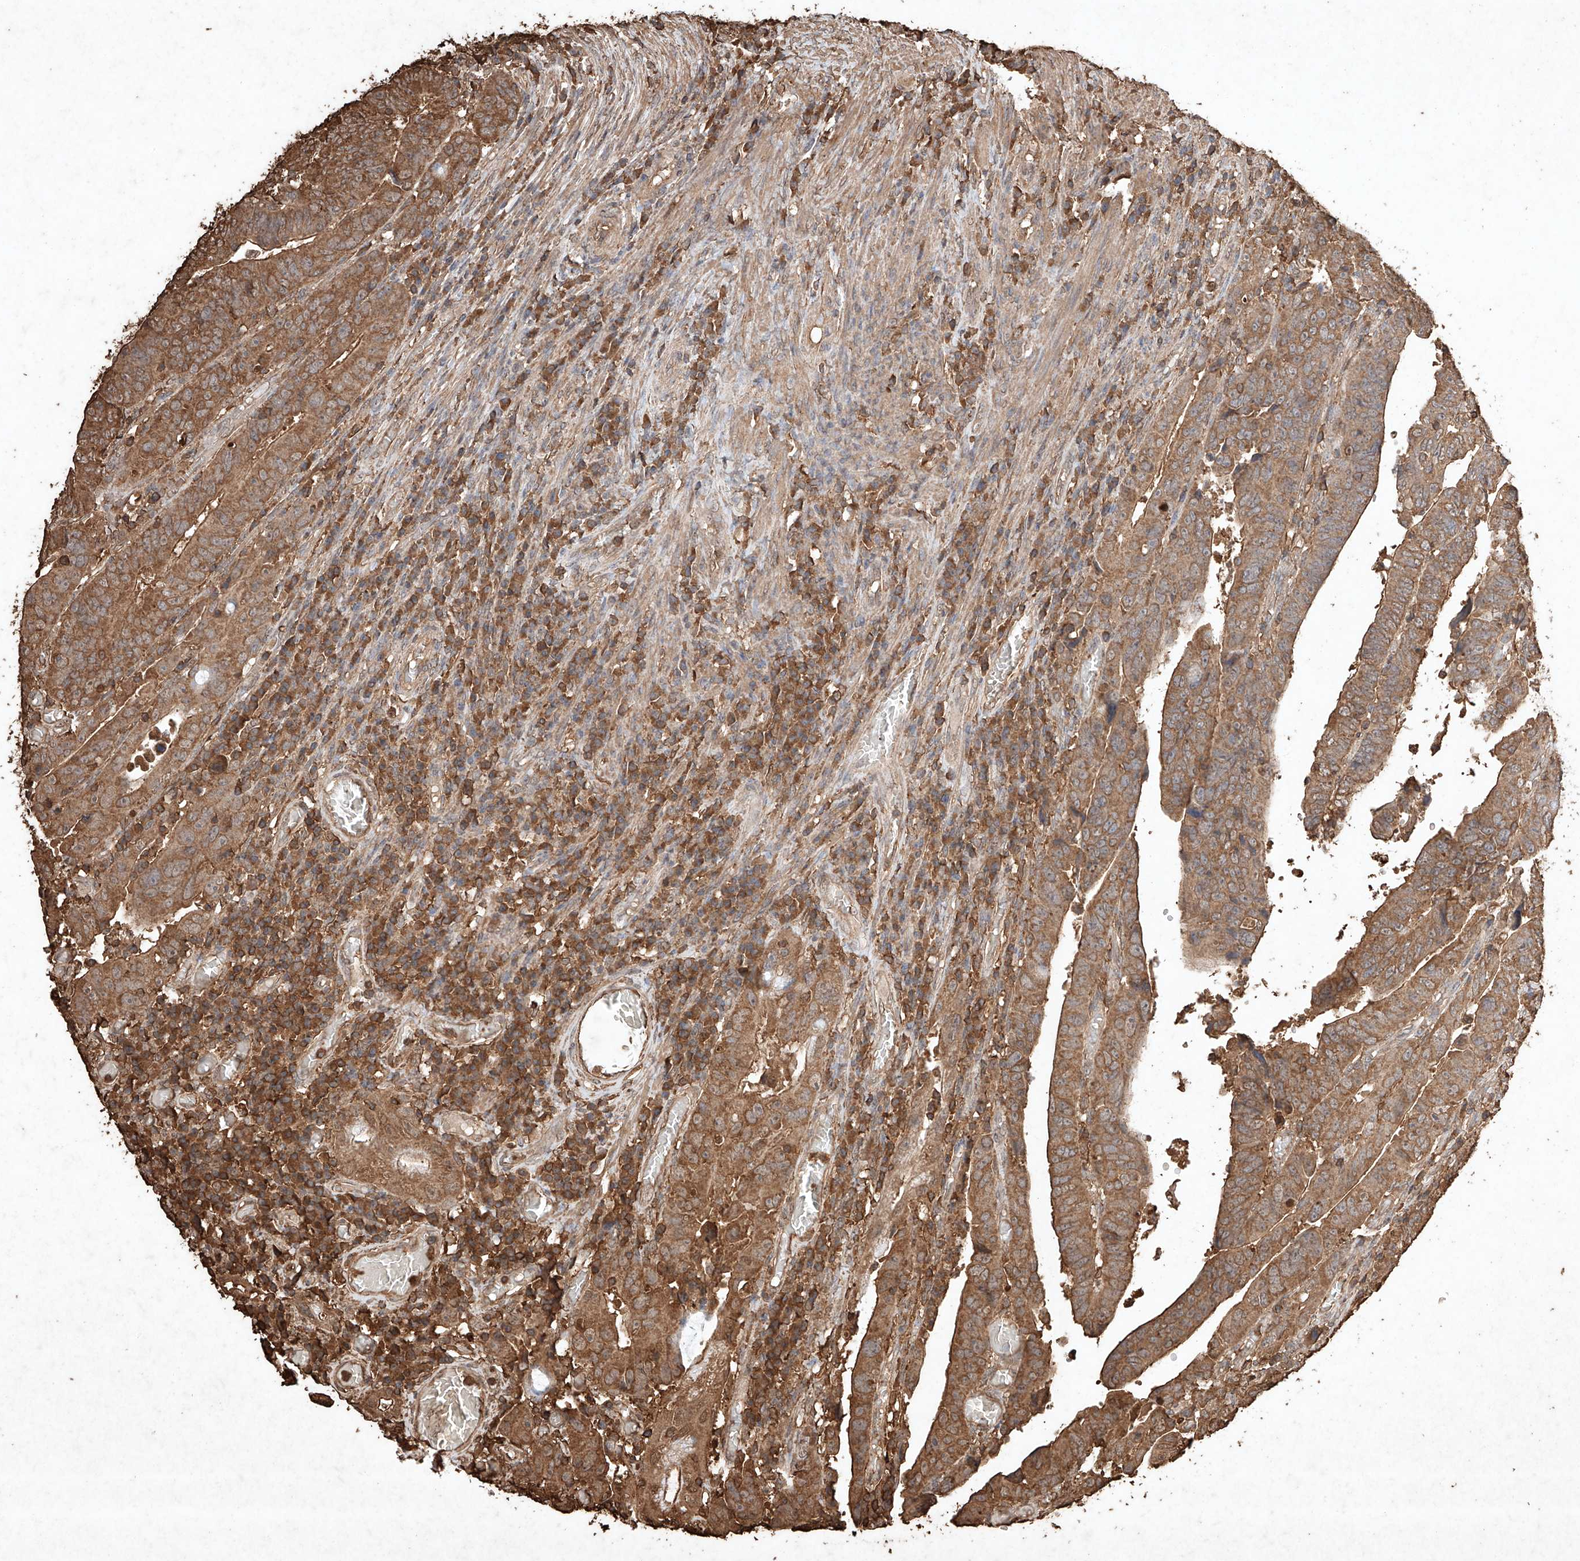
{"staining": {"intensity": "strong", "quantity": ">75%", "location": "cytoplasmic/membranous"}, "tissue": "colorectal cancer", "cell_type": "Tumor cells", "image_type": "cancer", "snomed": [{"axis": "morphology", "description": "Normal tissue, NOS"}, {"axis": "morphology", "description": "Adenocarcinoma, NOS"}, {"axis": "topography", "description": "Rectum"}], "caption": "Strong cytoplasmic/membranous positivity for a protein is seen in about >75% of tumor cells of colorectal cancer using immunohistochemistry (IHC).", "gene": "M6PR", "patient": {"sex": "female", "age": 65}}